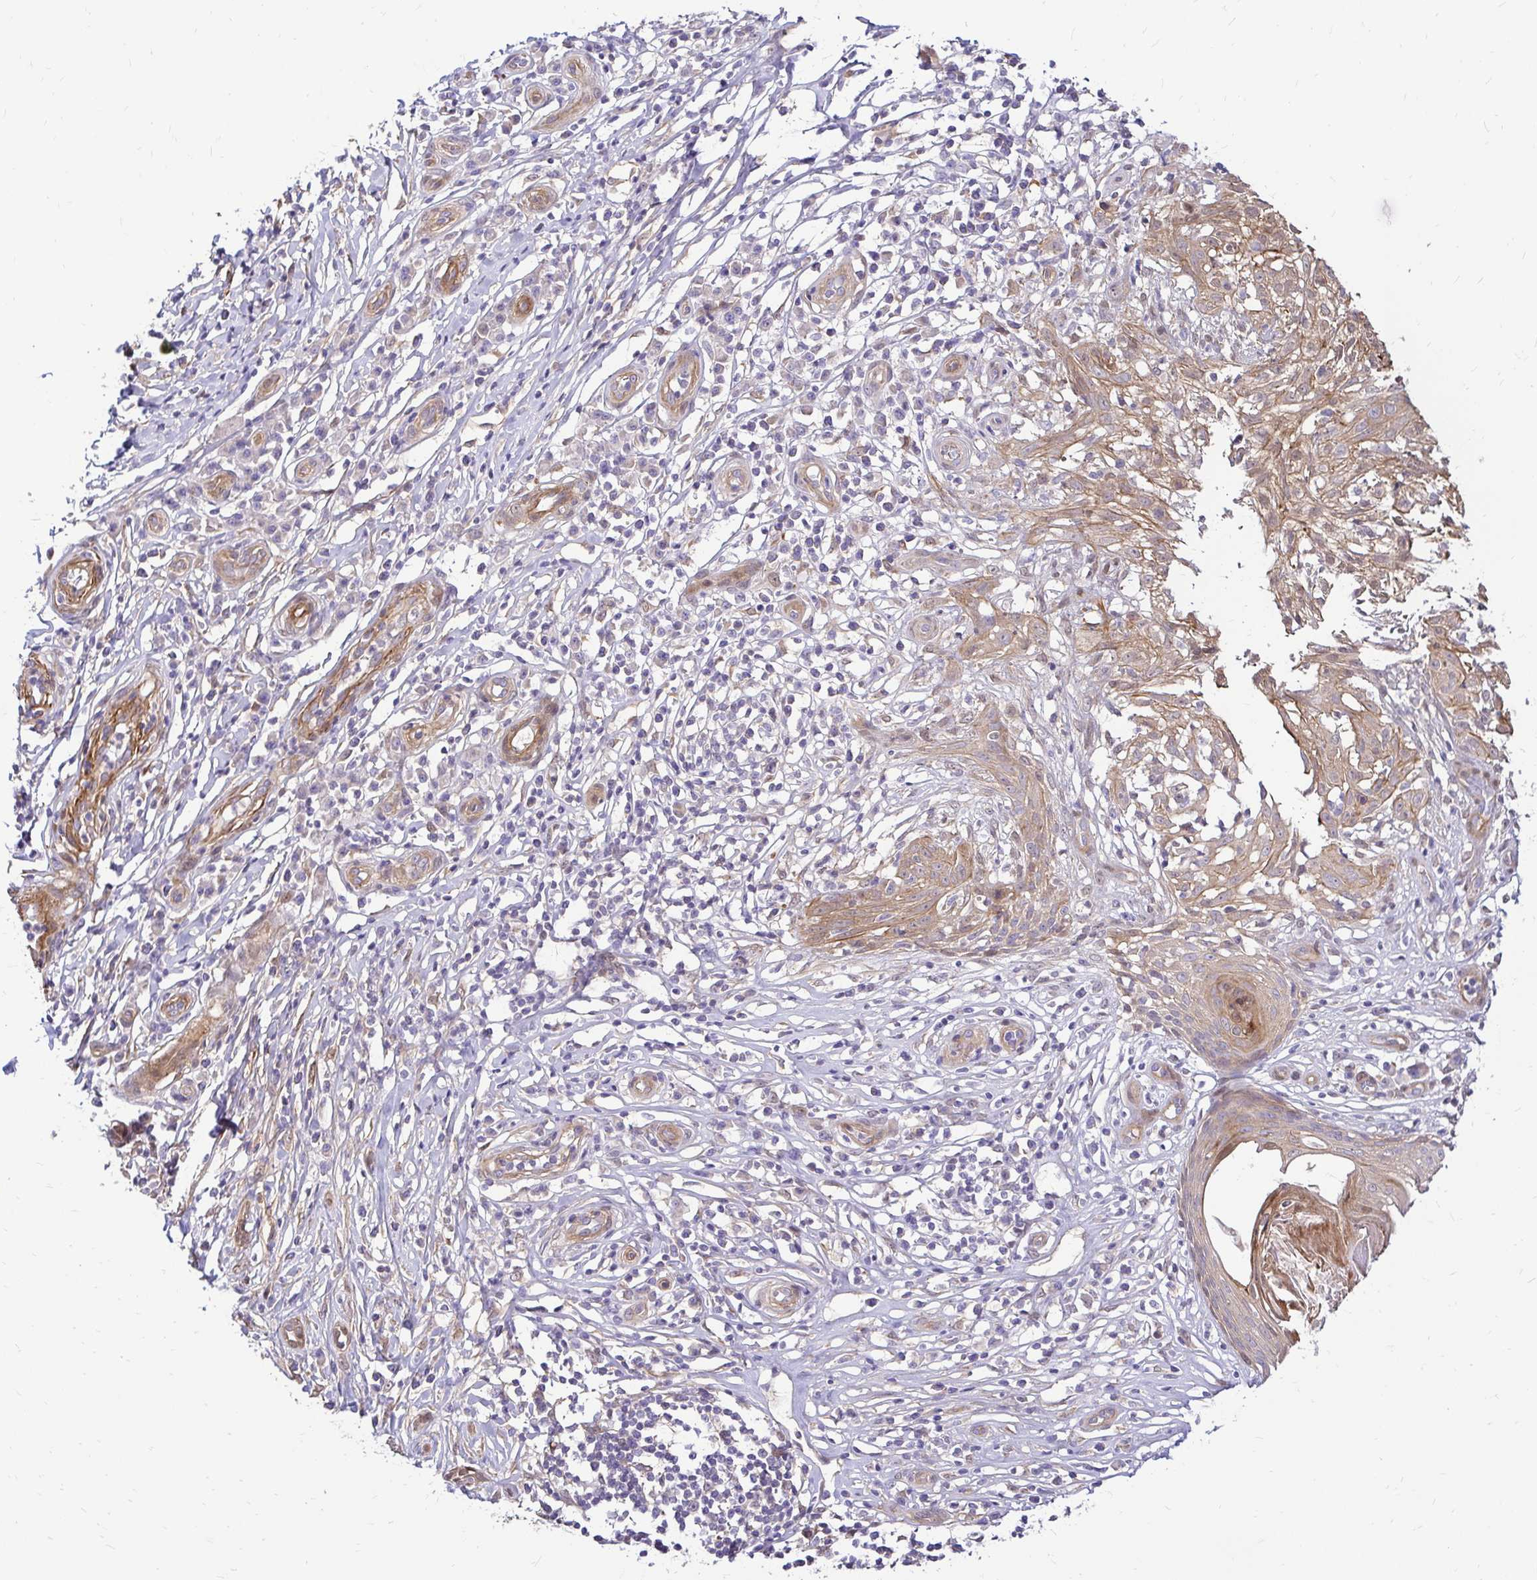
{"staining": {"intensity": "moderate", "quantity": ">75%", "location": "cytoplasmic/membranous"}, "tissue": "skin cancer", "cell_type": "Tumor cells", "image_type": "cancer", "snomed": [{"axis": "morphology", "description": "Basal cell carcinoma"}, {"axis": "topography", "description": "Skin"}, {"axis": "topography", "description": "Skin, foot"}], "caption": "Immunohistochemistry (IHC) micrograph of neoplastic tissue: skin basal cell carcinoma stained using immunohistochemistry exhibits medium levels of moderate protein expression localized specifically in the cytoplasmic/membranous of tumor cells, appearing as a cytoplasmic/membranous brown color.", "gene": "YAP1", "patient": {"sex": "female", "age": 86}}